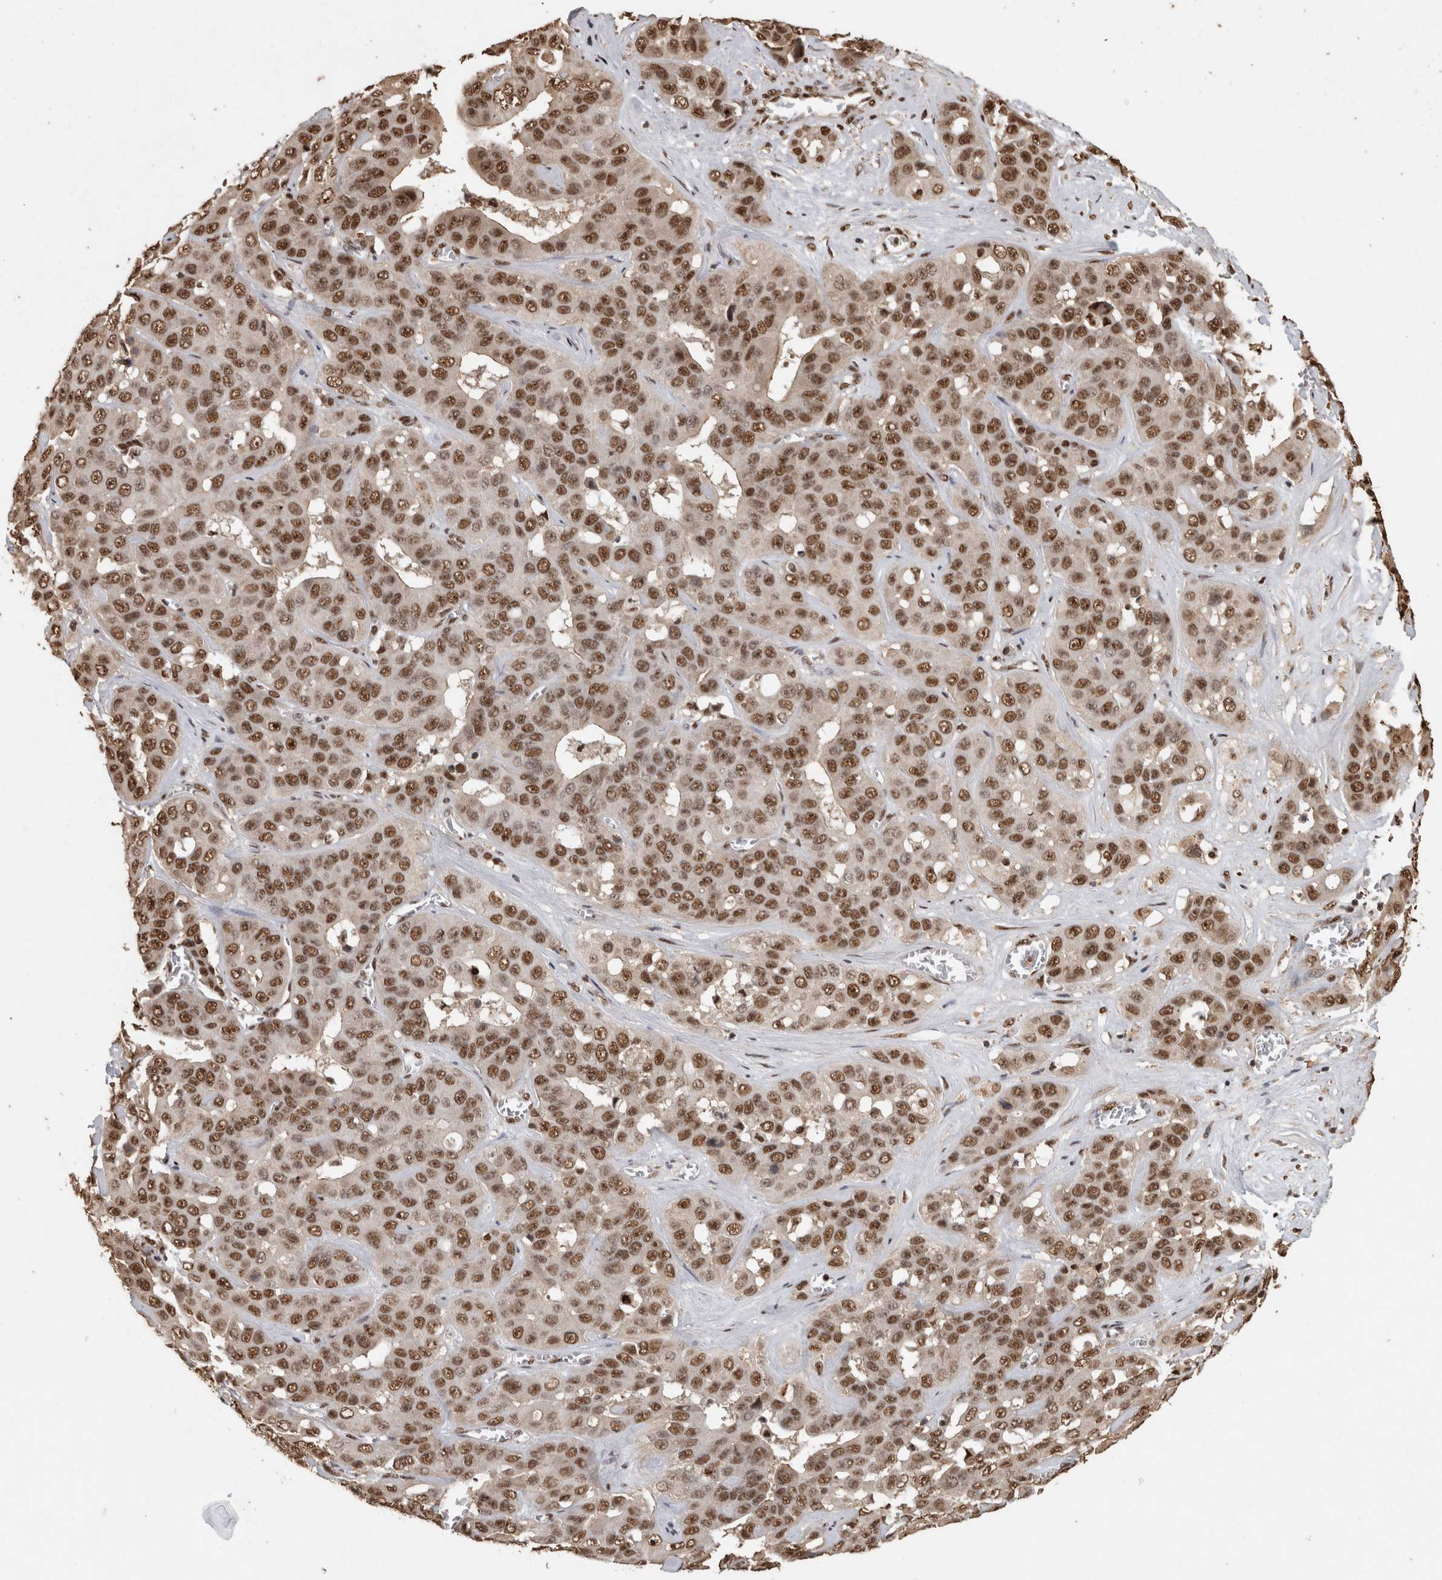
{"staining": {"intensity": "moderate", "quantity": ">75%", "location": "nuclear"}, "tissue": "liver cancer", "cell_type": "Tumor cells", "image_type": "cancer", "snomed": [{"axis": "morphology", "description": "Cholangiocarcinoma"}, {"axis": "topography", "description": "Liver"}], "caption": "The histopathology image exhibits staining of liver cholangiocarcinoma, revealing moderate nuclear protein expression (brown color) within tumor cells. Ihc stains the protein in brown and the nuclei are stained blue.", "gene": "RAD50", "patient": {"sex": "female", "age": 52}}